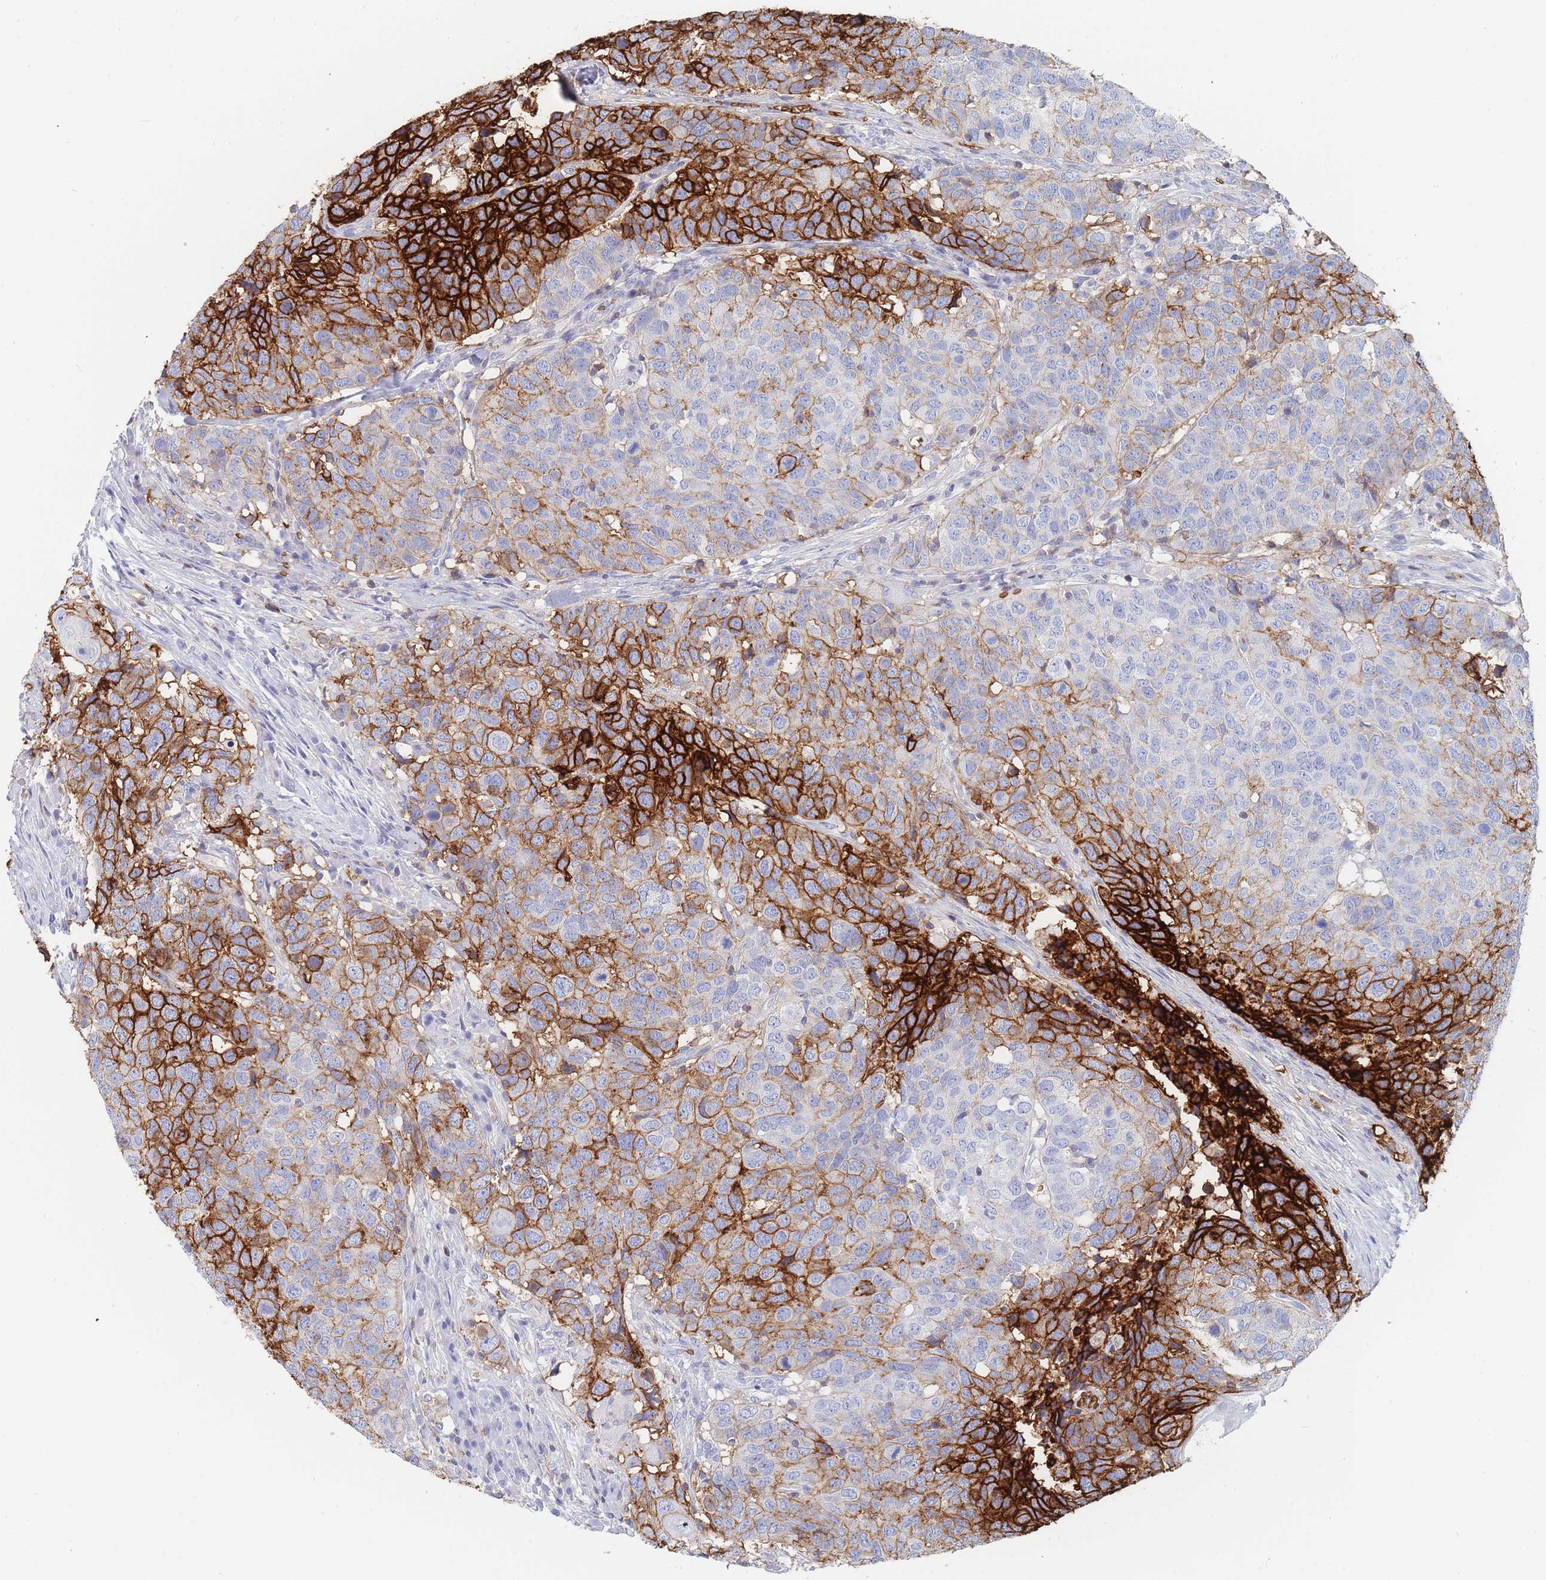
{"staining": {"intensity": "strong", "quantity": "25%-75%", "location": "cytoplasmic/membranous"}, "tissue": "head and neck cancer", "cell_type": "Tumor cells", "image_type": "cancer", "snomed": [{"axis": "morphology", "description": "Normal tissue, NOS"}, {"axis": "morphology", "description": "Squamous cell carcinoma, NOS"}, {"axis": "topography", "description": "Skeletal muscle"}, {"axis": "topography", "description": "Vascular tissue"}, {"axis": "topography", "description": "Peripheral nerve tissue"}, {"axis": "topography", "description": "Head-Neck"}], "caption": "An IHC micrograph of neoplastic tissue is shown. Protein staining in brown shows strong cytoplasmic/membranous positivity in head and neck cancer (squamous cell carcinoma) within tumor cells.", "gene": "SLC2A1", "patient": {"sex": "male", "age": 66}}